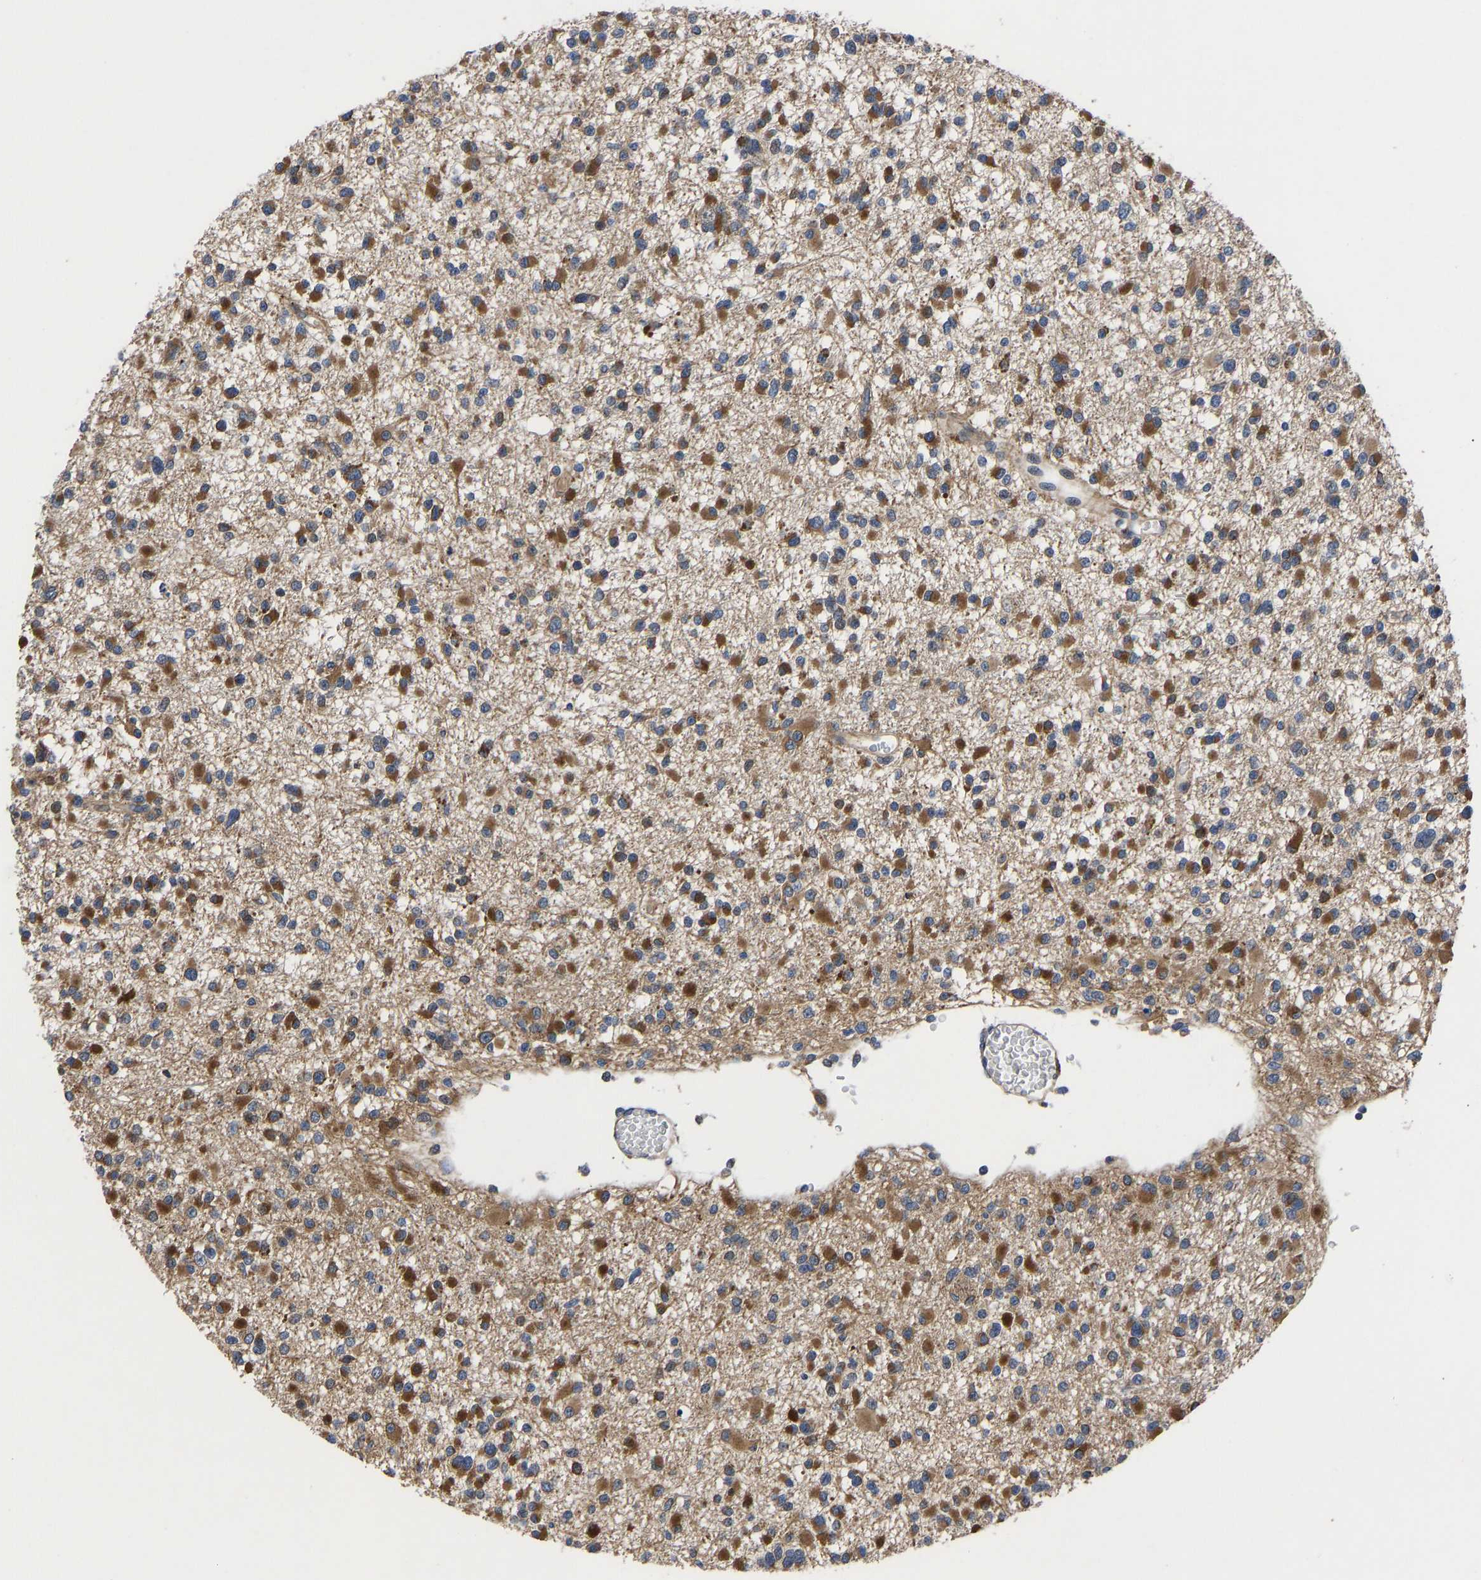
{"staining": {"intensity": "moderate", "quantity": ">75%", "location": "cytoplasmic/membranous"}, "tissue": "glioma", "cell_type": "Tumor cells", "image_type": "cancer", "snomed": [{"axis": "morphology", "description": "Glioma, malignant, Low grade"}, {"axis": "topography", "description": "Brain"}], "caption": "Protein expression analysis of human low-grade glioma (malignant) reveals moderate cytoplasmic/membranous expression in about >75% of tumor cells.", "gene": "FRRS1", "patient": {"sex": "female", "age": 22}}